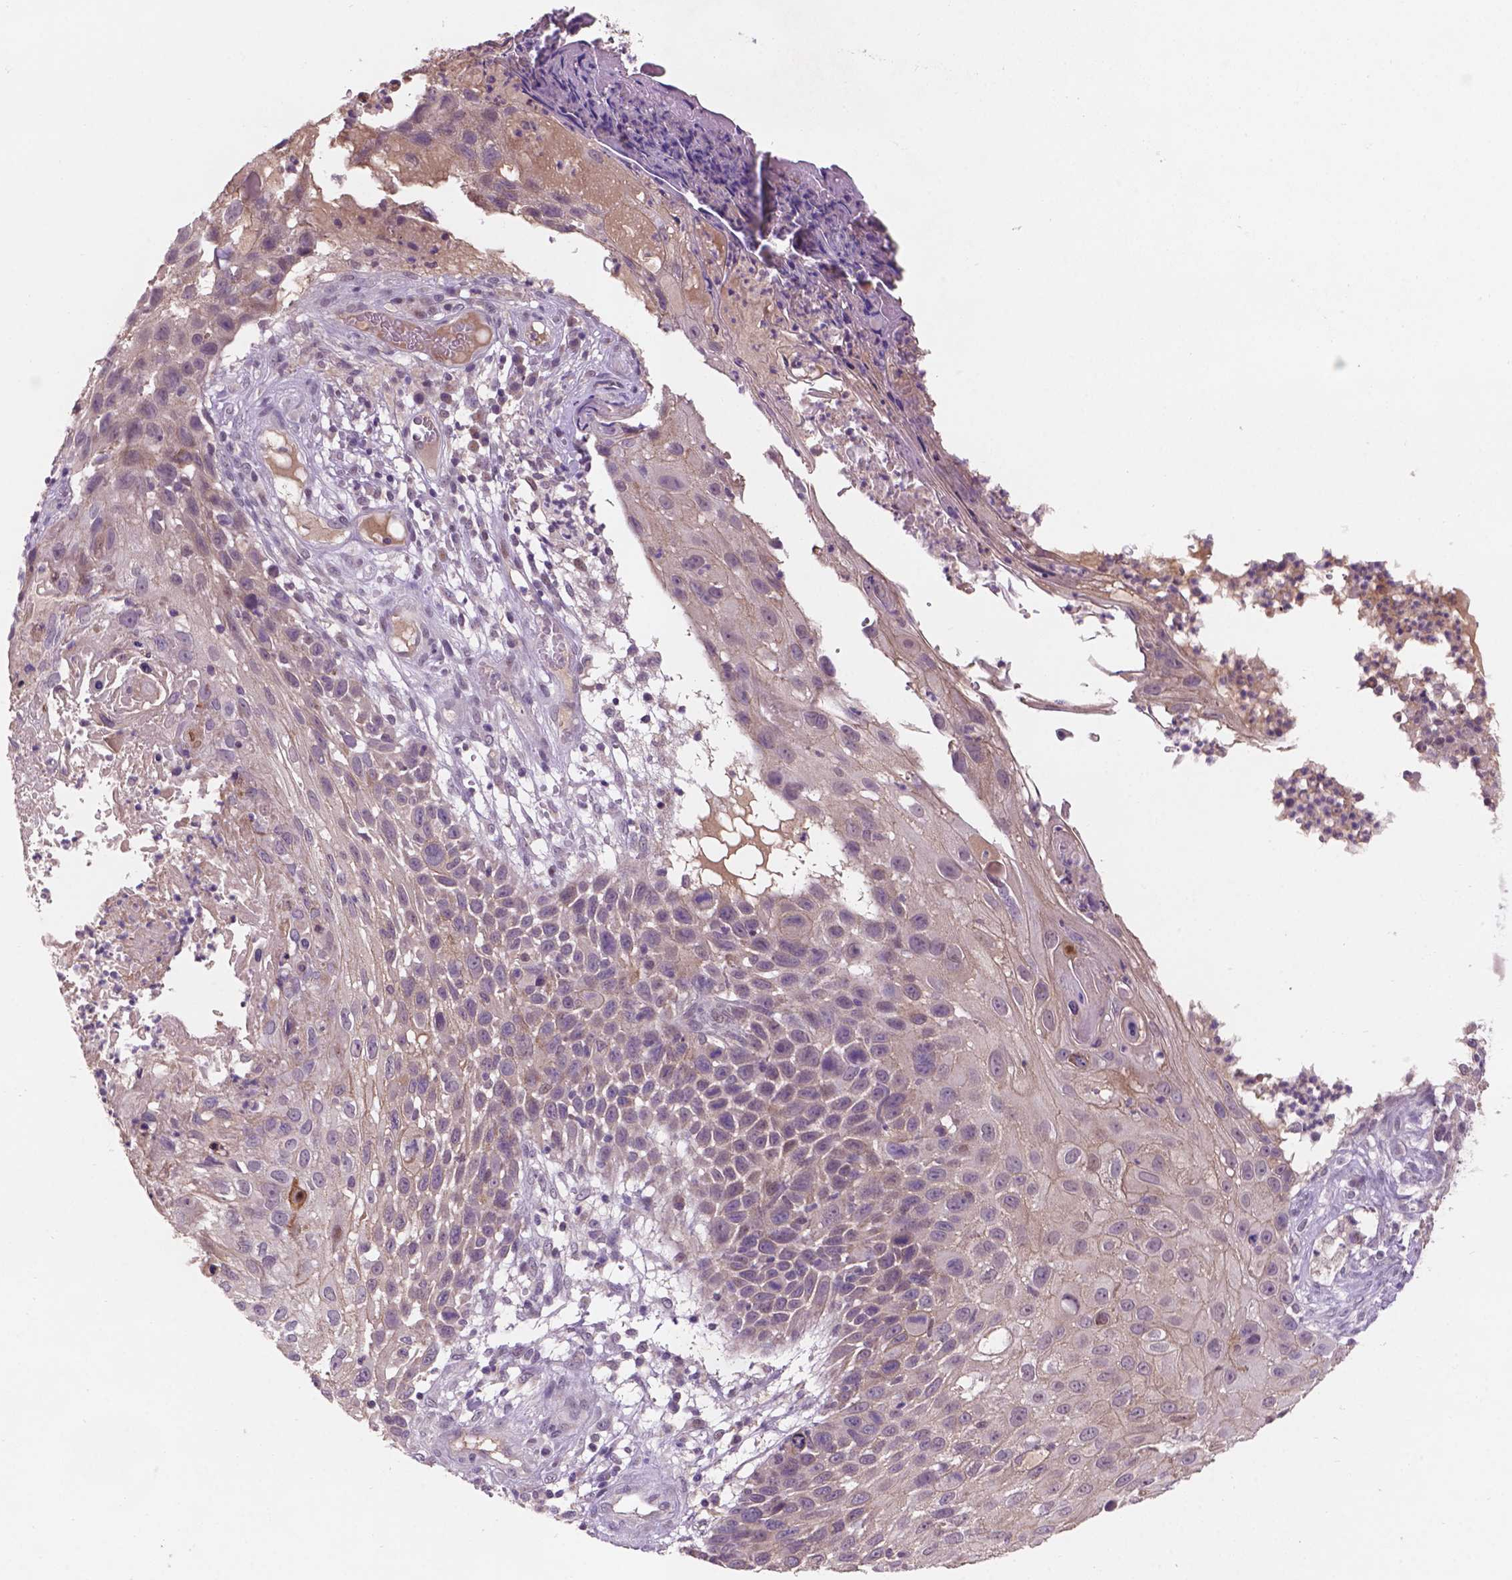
{"staining": {"intensity": "negative", "quantity": "none", "location": "none"}, "tissue": "skin cancer", "cell_type": "Tumor cells", "image_type": "cancer", "snomed": [{"axis": "morphology", "description": "Squamous cell carcinoma, NOS"}, {"axis": "topography", "description": "Skin"}], "caption": "This is a photomicrograph of immunohistochemistry staining of skin cancer (squamous cell carcinoma), which shows no staining in tumor cells.", "gene": "GXYLT2", "patient": {"sex": "male", "age": 92}}